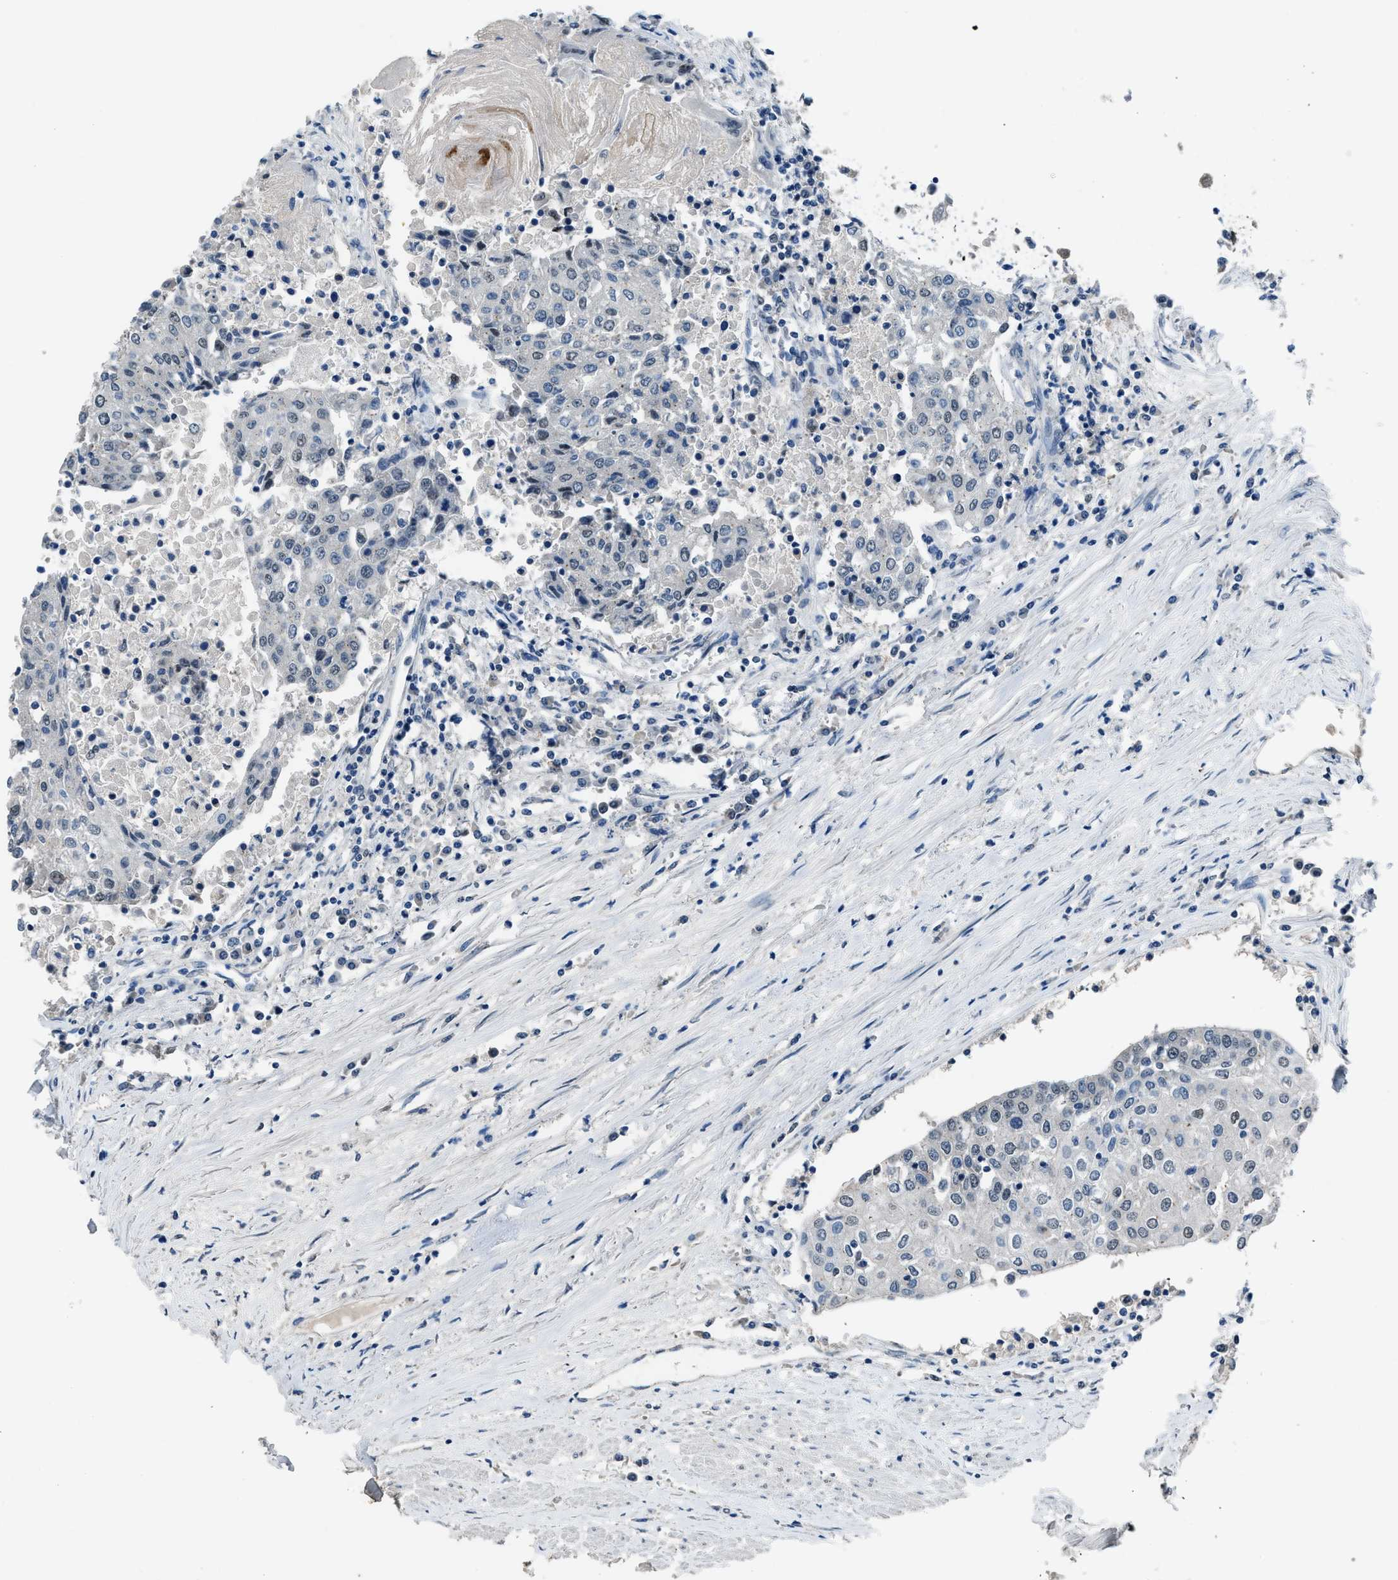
{"staining": {"intensity": "negative", "quantity": "none", "location": "none"}, "tissue": "urothelial cancer", "cell_type": "Tumor cells", "image_type": "cancer", "snomed": [{"axis": "morphology", "description": "Urothelial carcinoma, High grade"}, {"axis": "topography", "description": "Urinary bladder"}], "caption": "Tumor cells show no significant protein expression in urothelial carcinoma (high-grade).", "gene": "DUSP19", "patient": {"sex": "female", "age": 85}}